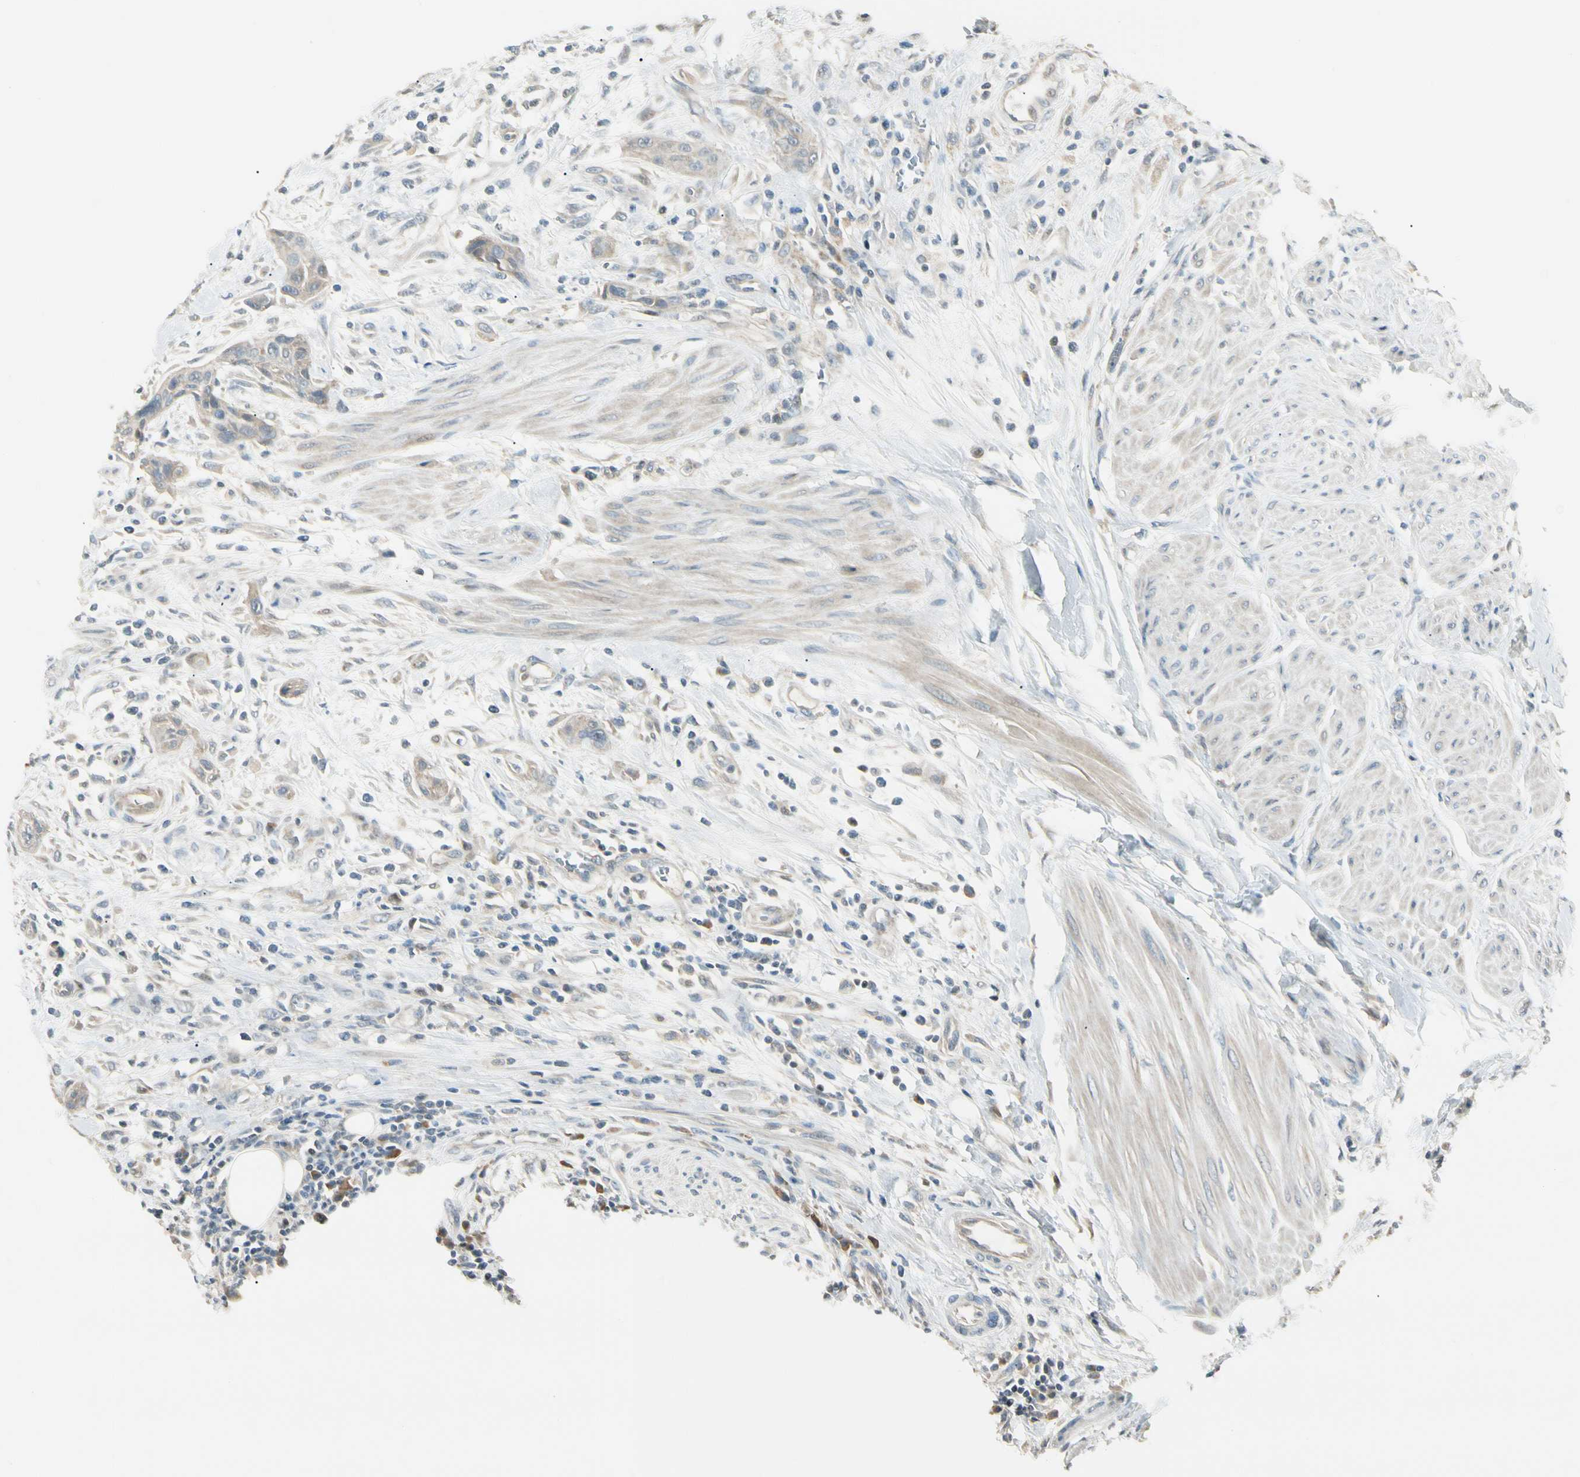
{"staining": {"intensity": "weak", "quantity": ">75%", "location": "cytoplasmic/membranous"}, "tissue": "urothelial cancer", "cell_type": "Tumor cells", "image_type": "cancer", "snomed": [{"axis": "morphology", "description": "Urothelial carcinoma, High grade"}, {"axis": "topography", "description": "Urinary bladder"}], "caption": "Immunohistochemical staining of urothelial carcinoma (high-grade) demonstrates low levels of weak cytoplasmic/membranous protein staining in about >75% of tumor cells.", "gene": "P3H2", "patient": {"sex": "male", "age": 35}}